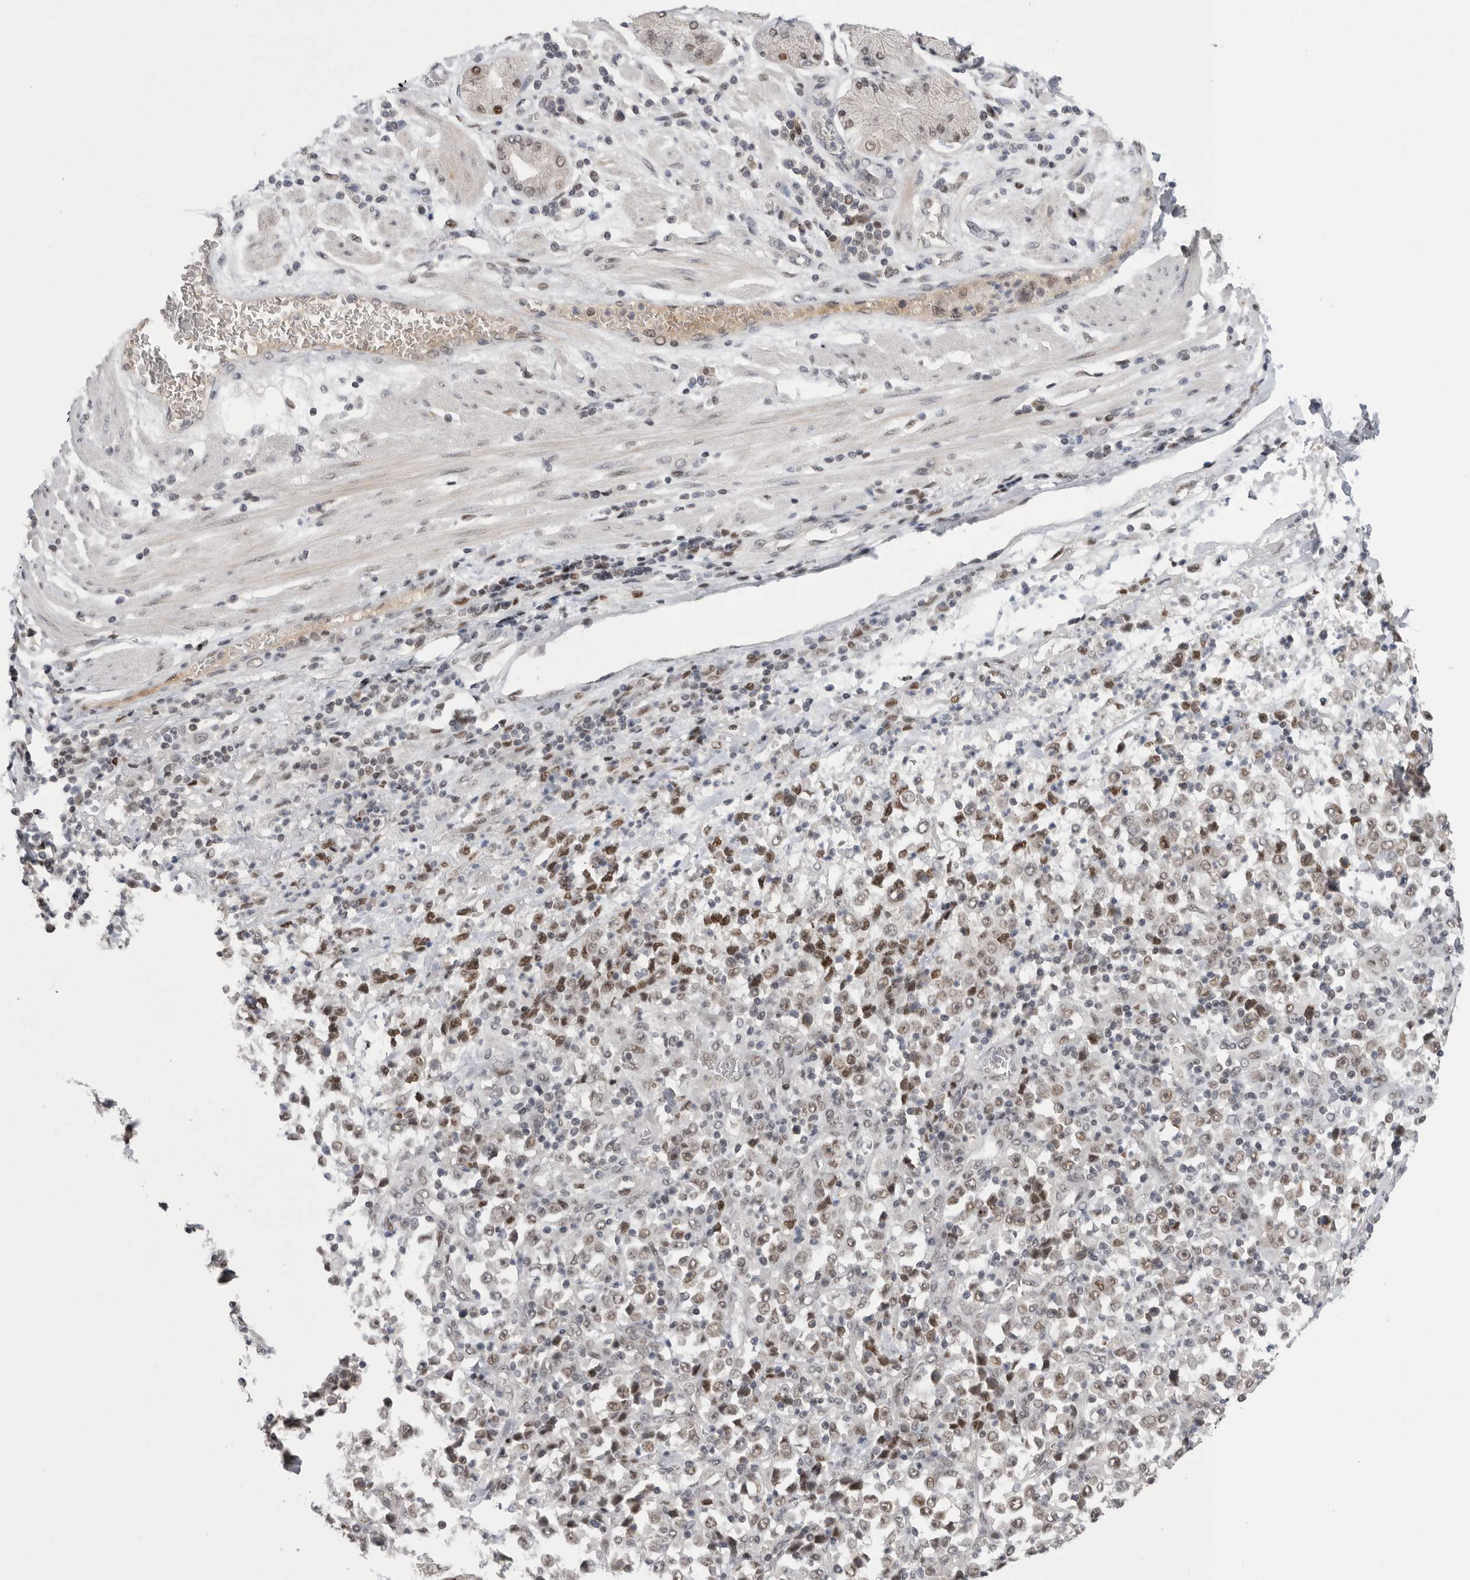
{"staining": {"intensity": "moderate", "quantity": ">75%", "location": "nuclear"}, "tissue": "stomach cancer", "cell_type": "Tumor cells", "image_type": "cancer", "snomed": [{"axis": "morphology", "description": "Normal tissue, NOS"}, {"axis": "morphology", "description": "Adenocarcinoma, NOS"}, {"axis": "topography", "description": "Stomach, upper"}, {"axis": "topography", "description": "Stomach"}], "caption": "IHC staining of stomach adenocarcinoma, which shows medium levels of moderate nuclear expression in about >75% of tumor cells indicating moderate nuclear protein positivity. The staining was performed using DAB (3,3'-diaminobenzidine) (brown) for protein detection and nuclei were counterstained in hematoxylin (blue).", "gene": "POU5F1", "patient": {"sex": "male", "age": 59}}